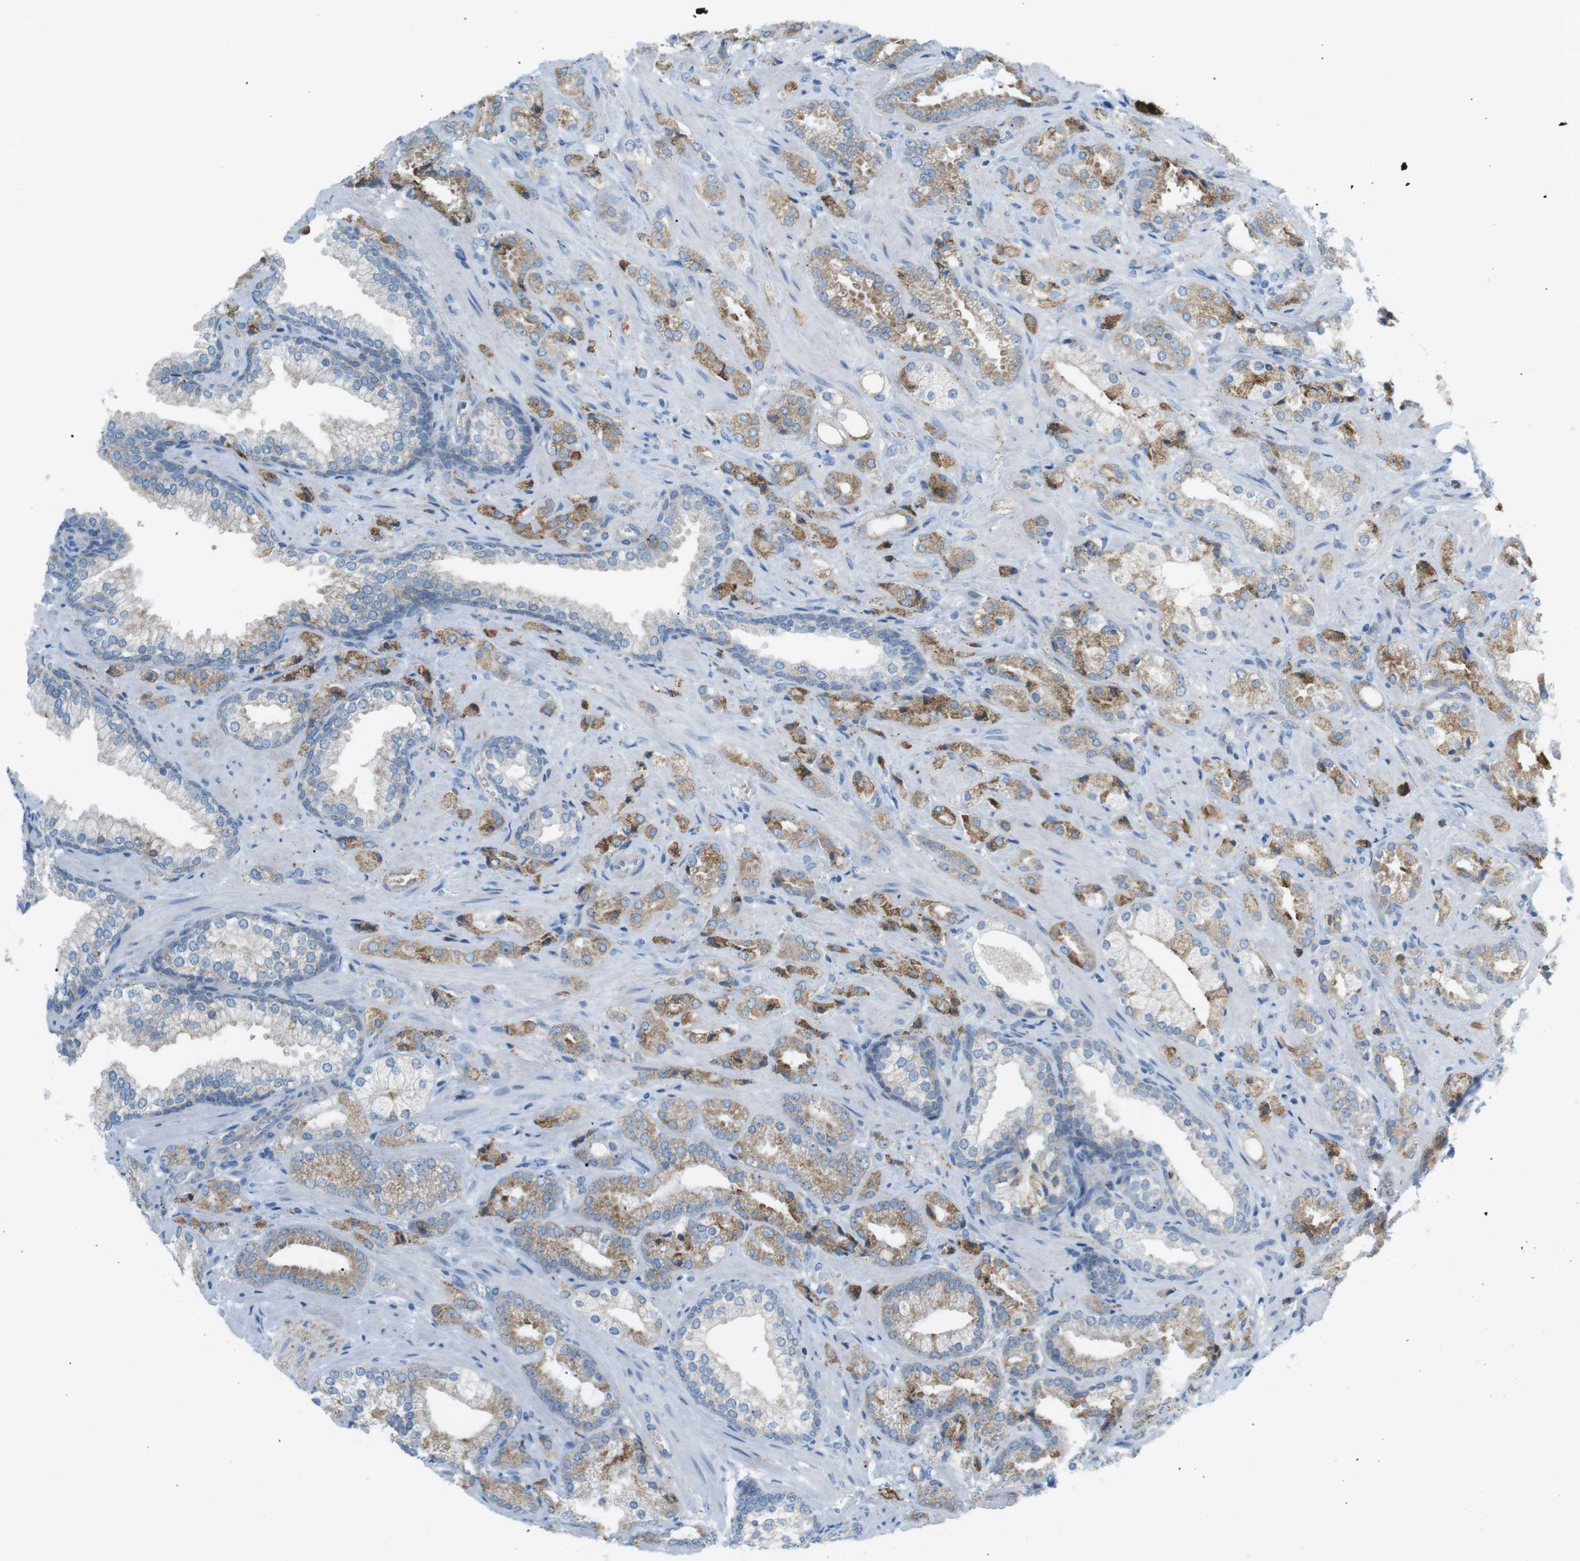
{"staining": {"intensity": "moderate", "quantity": ">75%", "location": "cytoplasmic/membranous"}, "tissue": "prostate cancer", "cell_type": "Tumor cells", "image_type": "cancer", "snomed": [{"axis": "morphology", "description": "Adenocarcinoma, High grade"}, {"axis": "topography", "description": "Prostate"}], "caption": "A micrograph showing moderate cytoplasmic/membranous expression in approximately >75% of tumor cells in prostate cancer (adenocarcinoma (high-grade)), as visualized by brown immunohistochemical staining.", "gene": "VAMP1", "patient": {"sex": "male", "age": 64}}